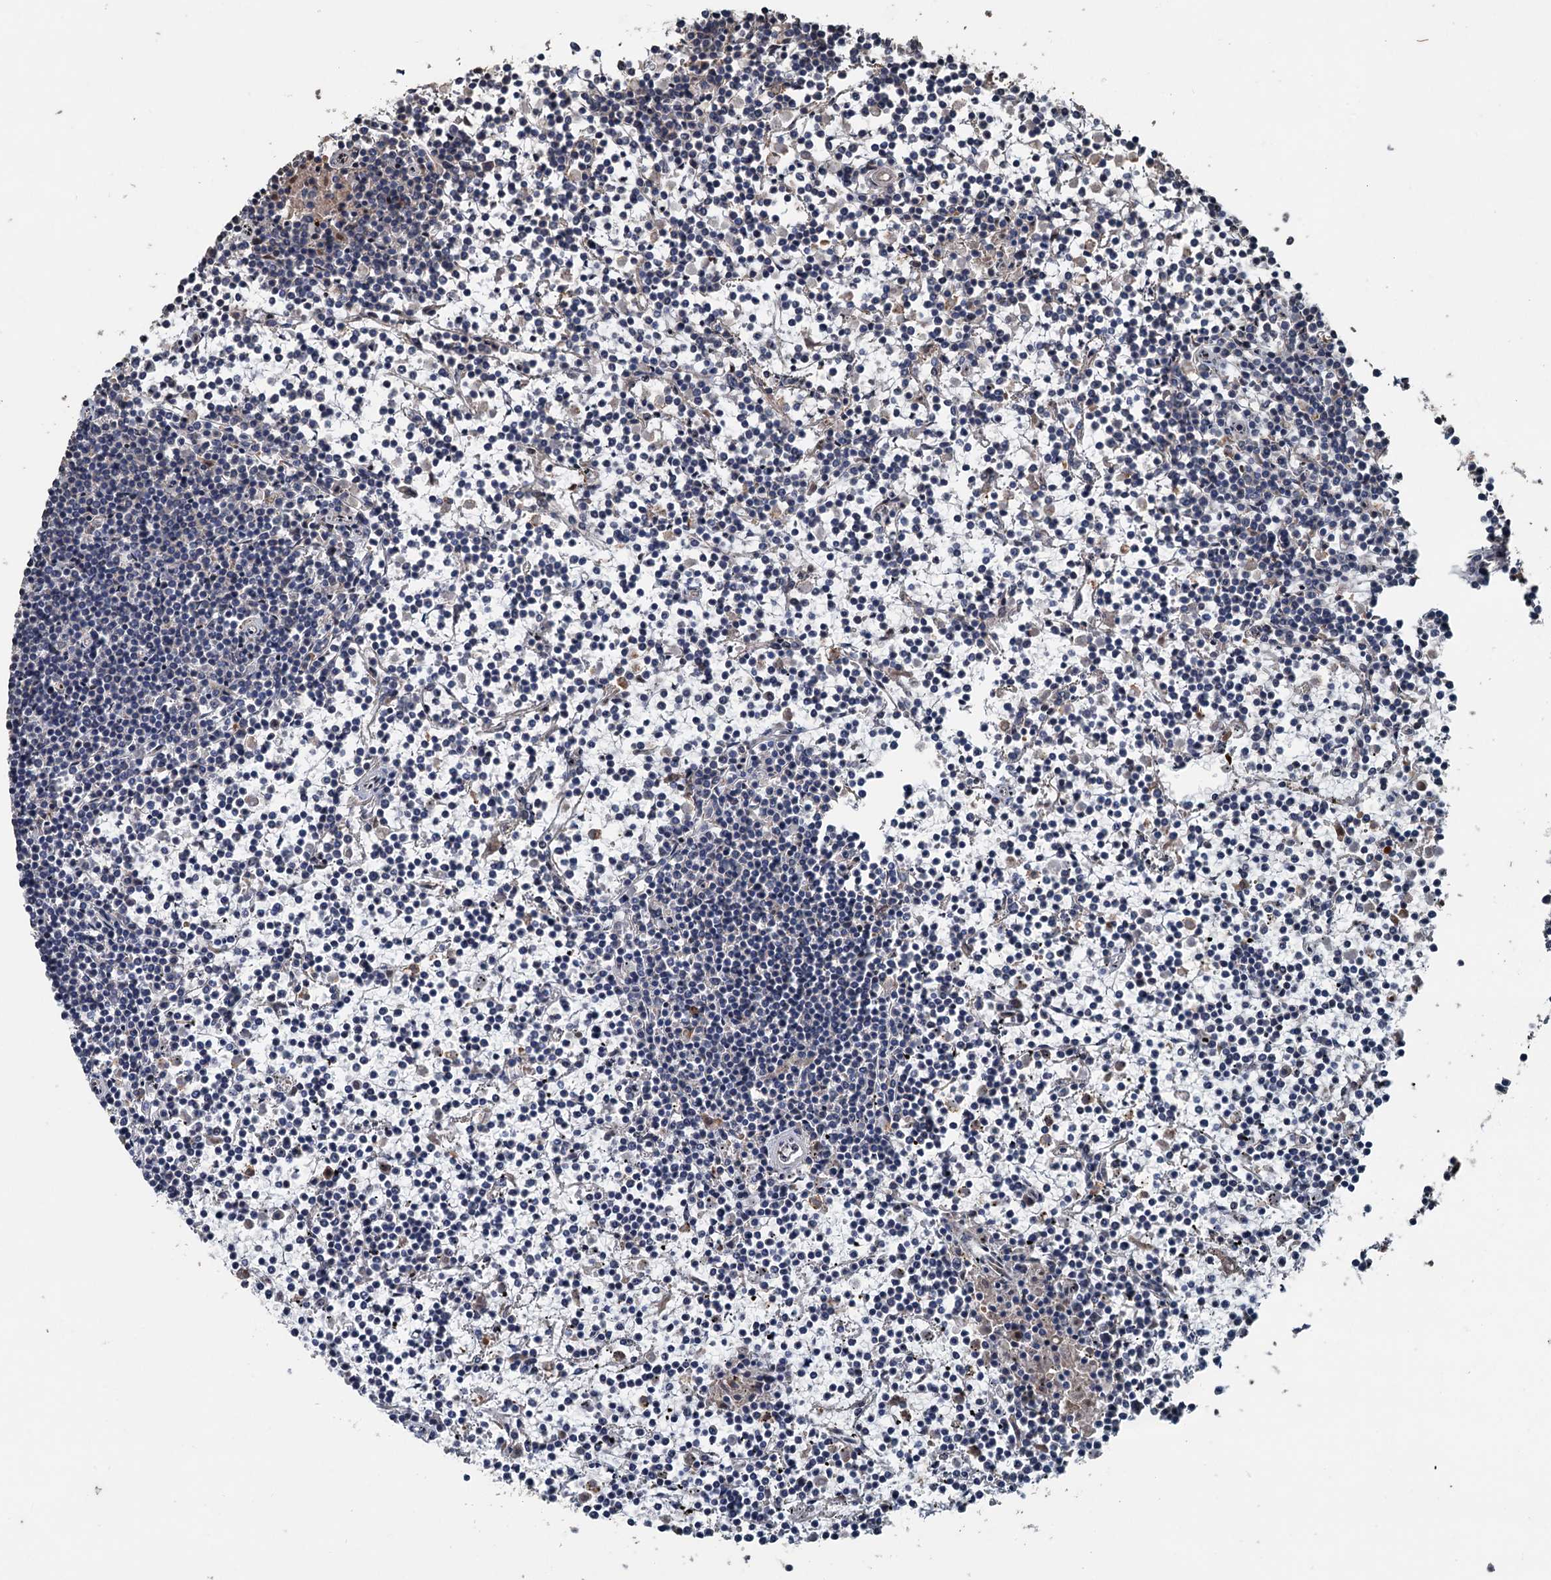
{"staining": {"intensity": "negative", "quantity": "none", "location": "none"}, "tissue": "lymphoma", "cell_type": "Tumor cells", "image_type": "cancer", "snomed": [{"axis": "morphology", "description": "Malignant lymphoma, non-Hodgkin's type, Low grade"}, {"axis": "topography", "description": "Spleen"}], "caption": "Immunohistochemical staining of malignant lymphoma, non-Hodgkin's type (low-grade) shows no significant expression in tumor cells.", "gene": "N4BP2L2", "patient": {"sex": "female", "age": 19}}